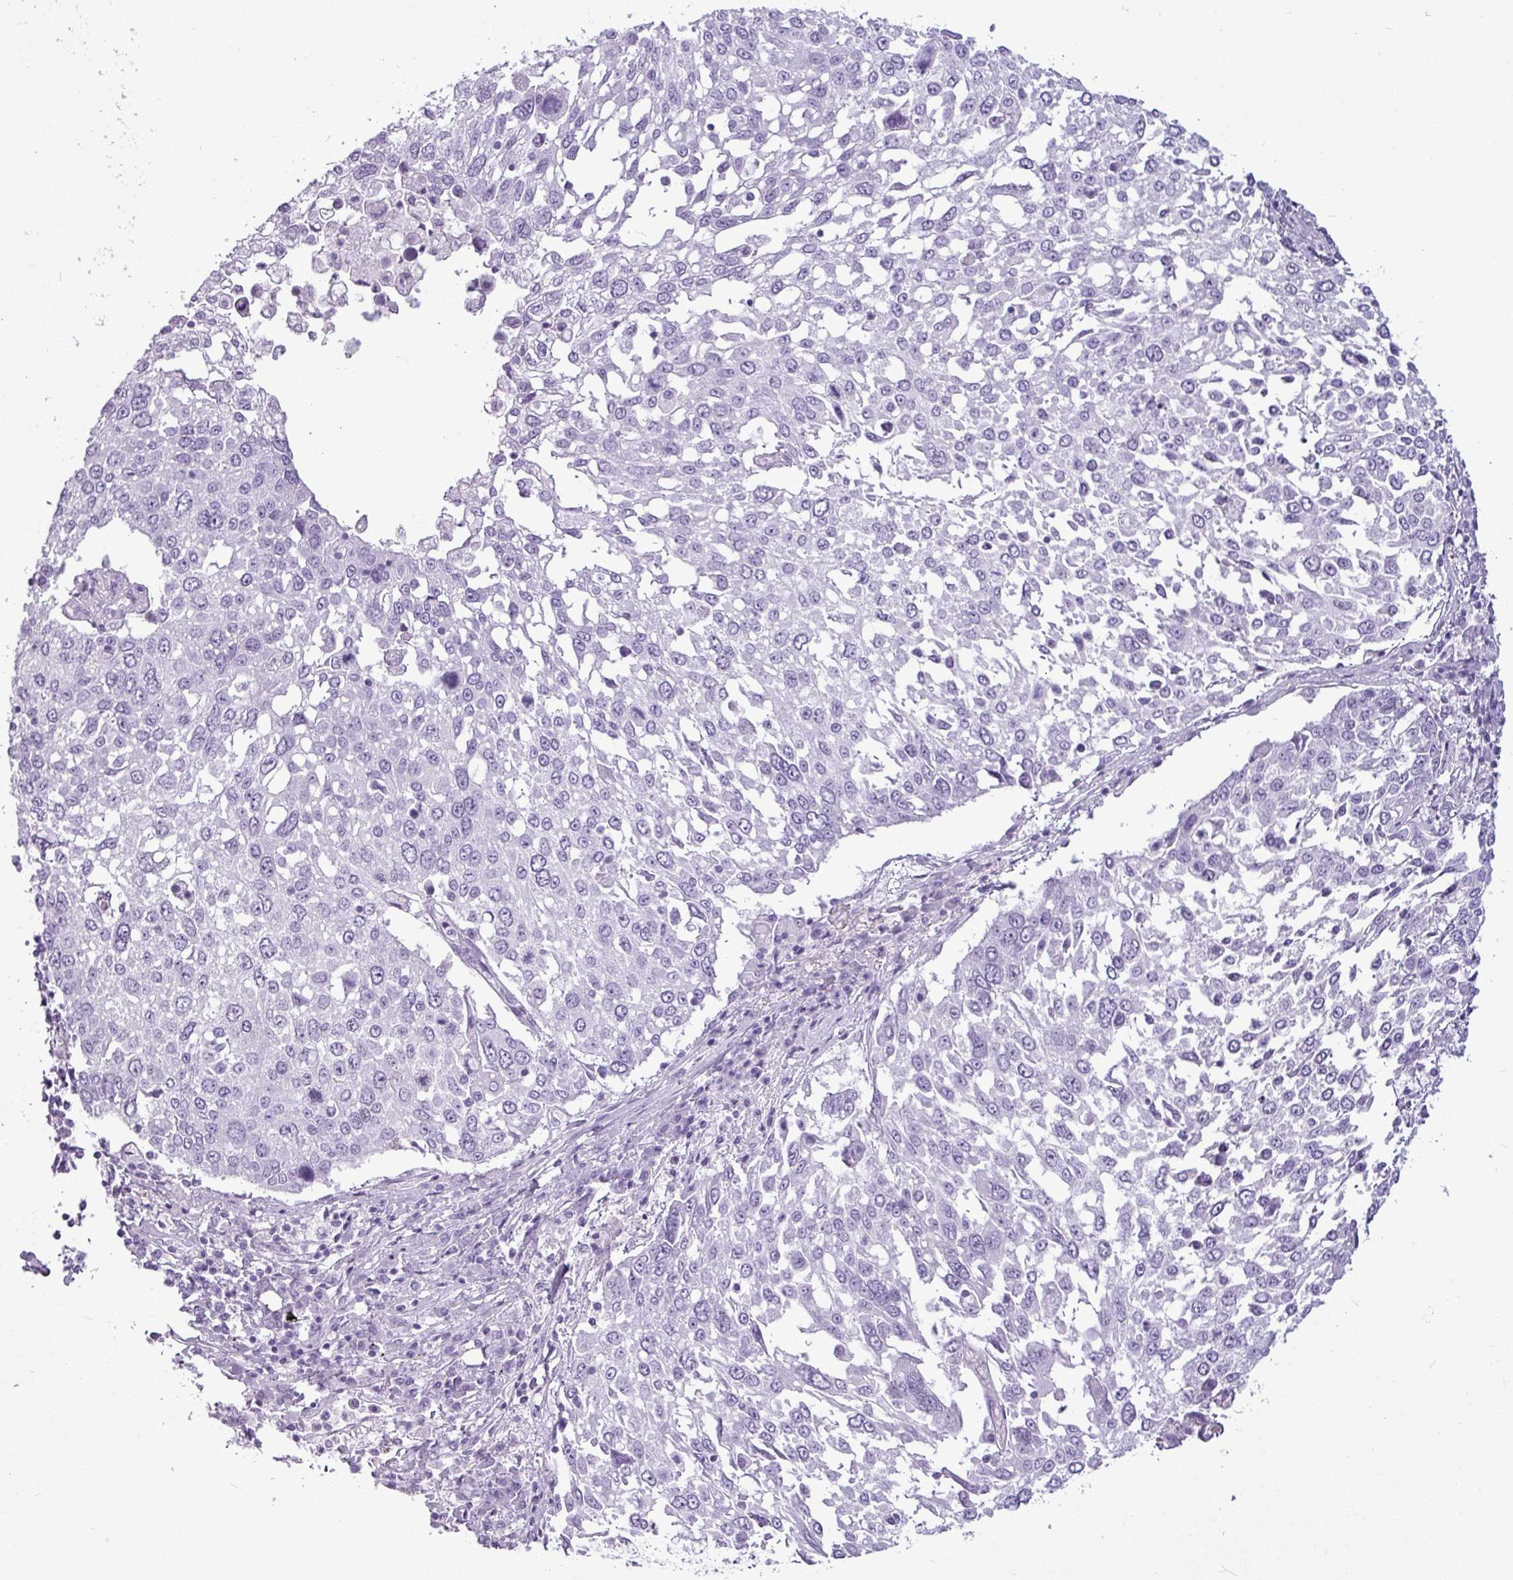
{"staining": {"intensity": "negative", "quantity": "none", "location": "none"}, "tissue": "lung cancer", "cell_type": "Tumor cells", "image_type": "cancer", "snomed": [{"axis": "morphology", "description": "Squamous cell carcinoma, NOS"}, {"axis": "topography", "description": "Lung"}], "caption": "Immunohistochemical staining of lung cancer (squamous cell carcinoma) shows no significant positivity in tumor cells.", "gene": "AMY1B", "patient": {"sex": "male", "age": 65}}